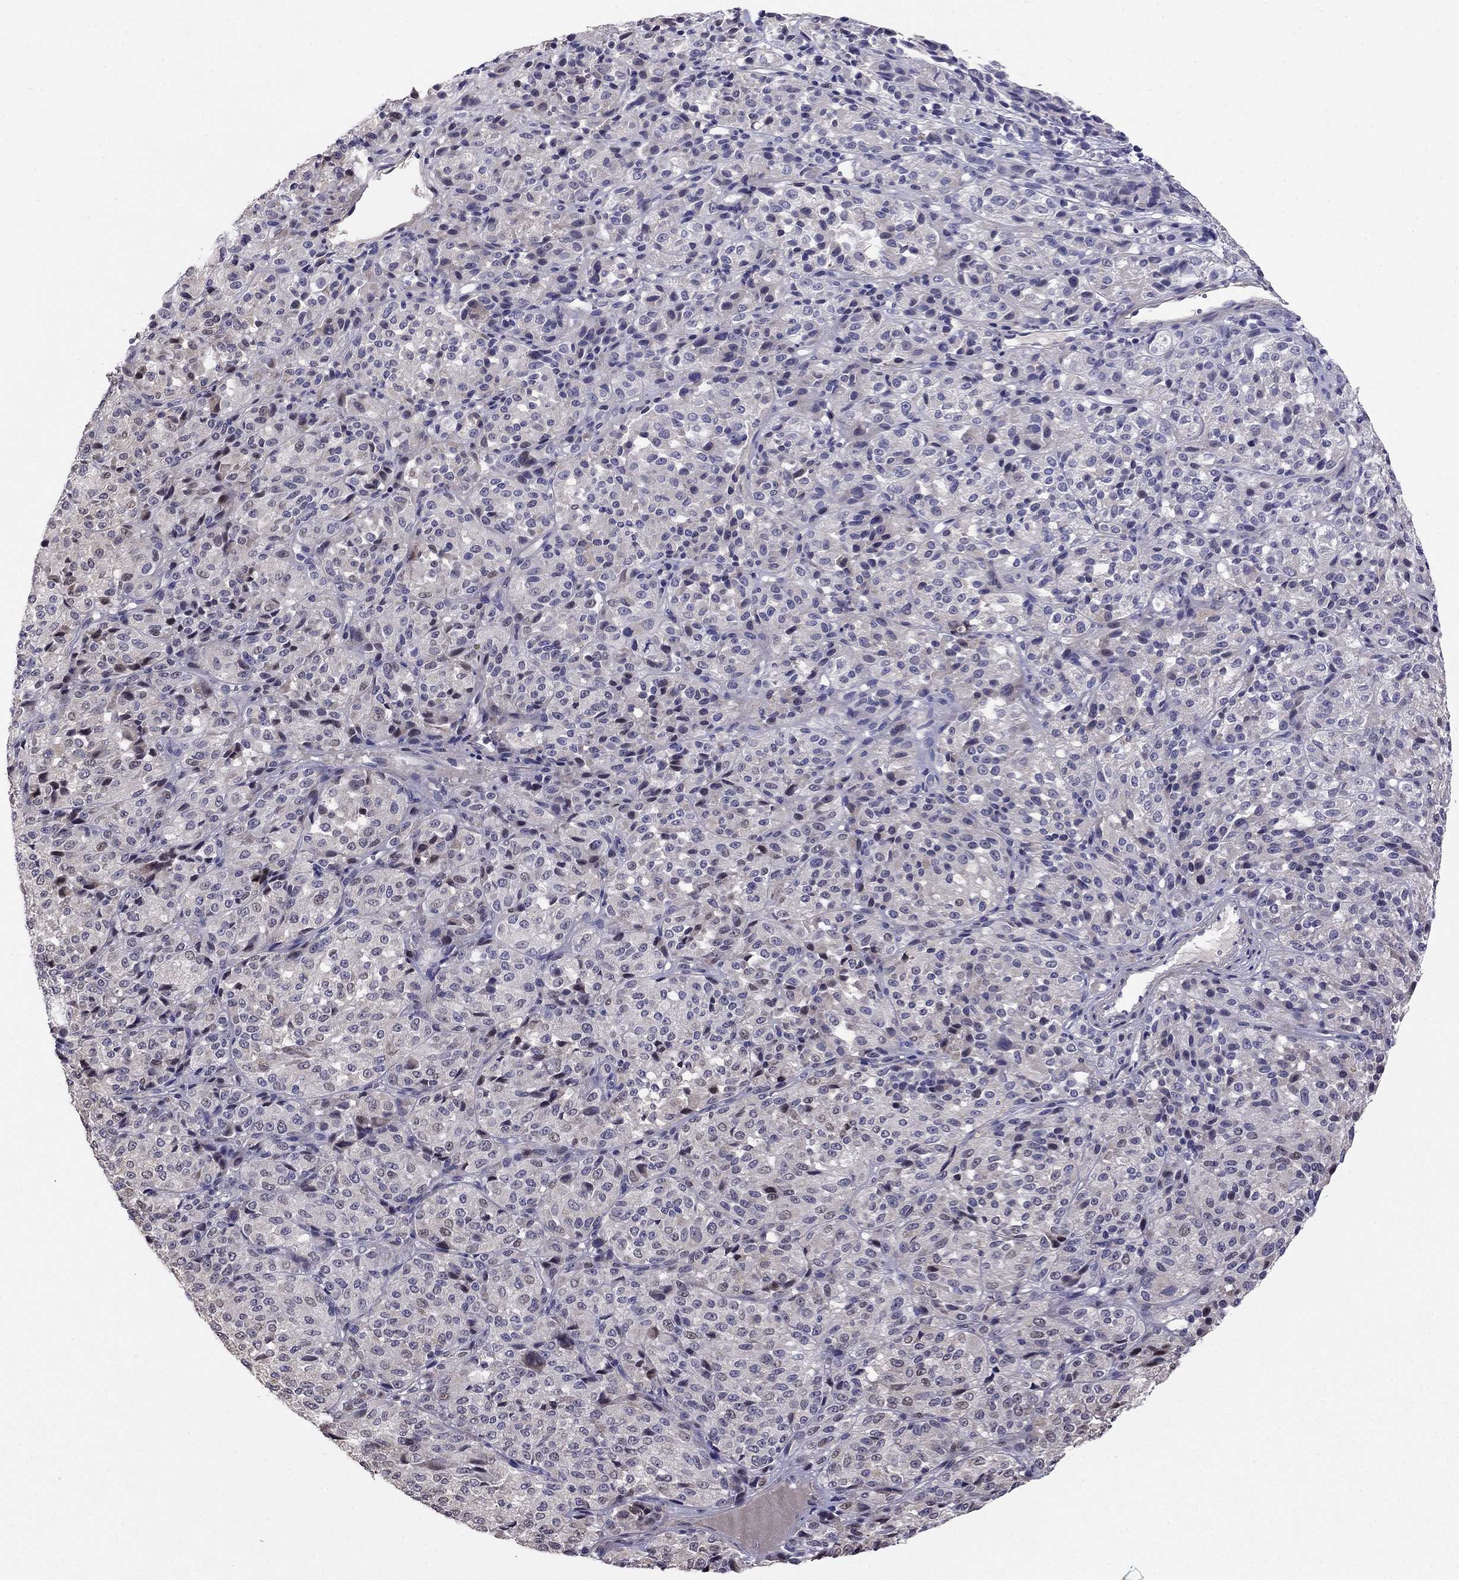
{"staining": {"intensity": "negative", "quantity": "none", "location": "none"}, "tissue": "melanoma", "cell_type": "Tumor cells", "image_type": "cancer", "snomed": [{"axis": "morphology", "description": "Malignant melanoma, Metastatic site"}, {"axis": "topography", "description": "Brain"}], "caption": "IHC of human malignant melanoma (metastatic site) shows no positivity in tumor cells.", "gene": "LRRC39", "patient": {"sex": "female", "age": 56}}